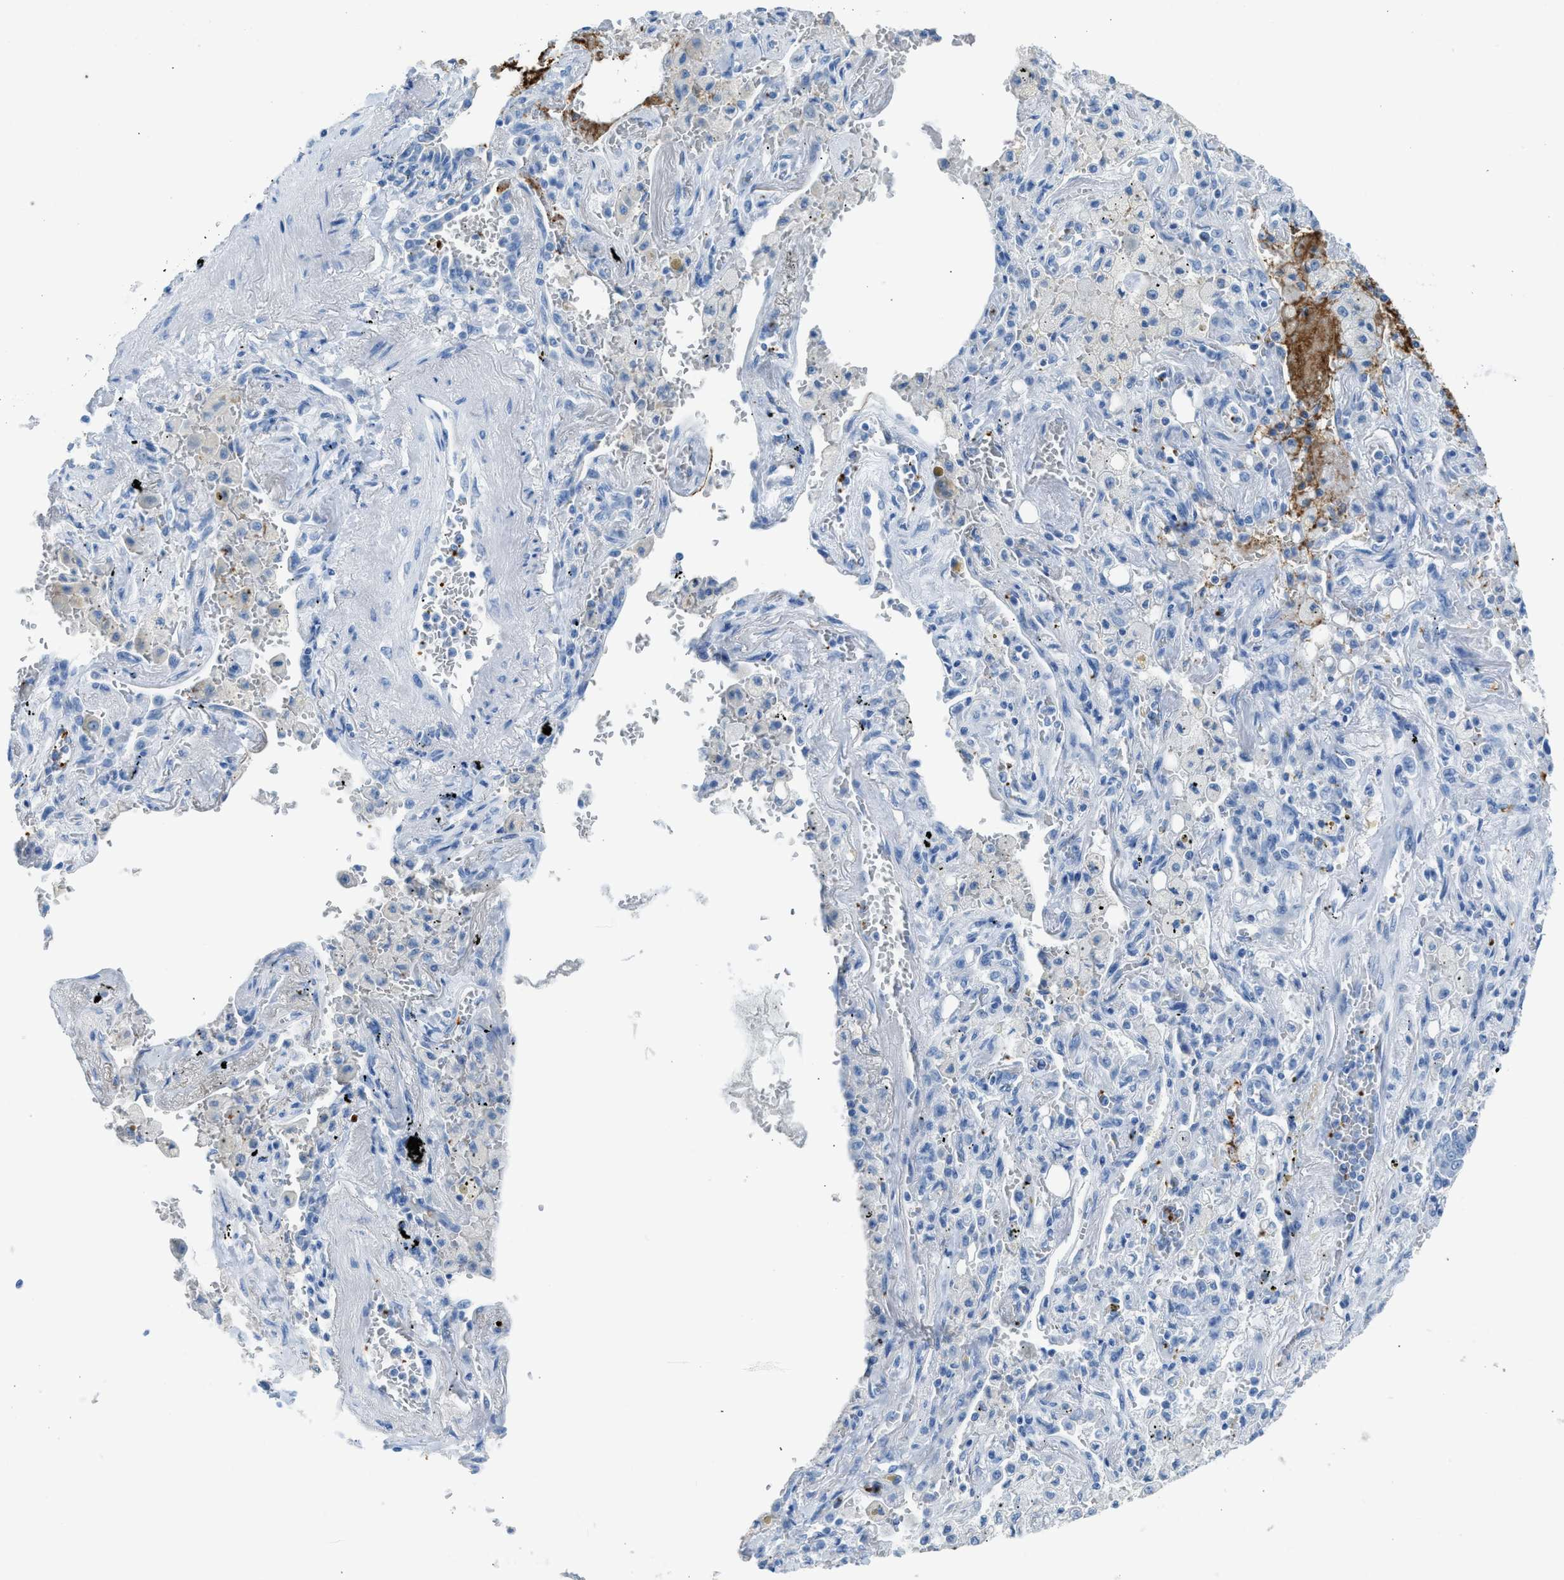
{"staining": {"intensity": "negative", "quantity": "none", "location": "none"}, "tissue": "lung cancer", "cell_type": "Tumor cells", "image_type": "cancer", "snomed": [{"axis": "morphology", "description": "Adenocarcinoma, NOS"}, {"axis": "topography", "description": "Lung"}], "caption": "High magnification brightfield microscopy of lung cancer (adenocarcinoma) stained with DAB (3,3'-diaminobenzidine) (brown) and counterstained with hematoxylin (blue): tumor cells show no significant positivity. The staining is performed using DAB (3,3'-diaminobenzidine) brown chromogen with nuclei counter-stained in using hematoxylin.", "gene": "FAIM2", "patient": {"sex": "female", "age": 65}}